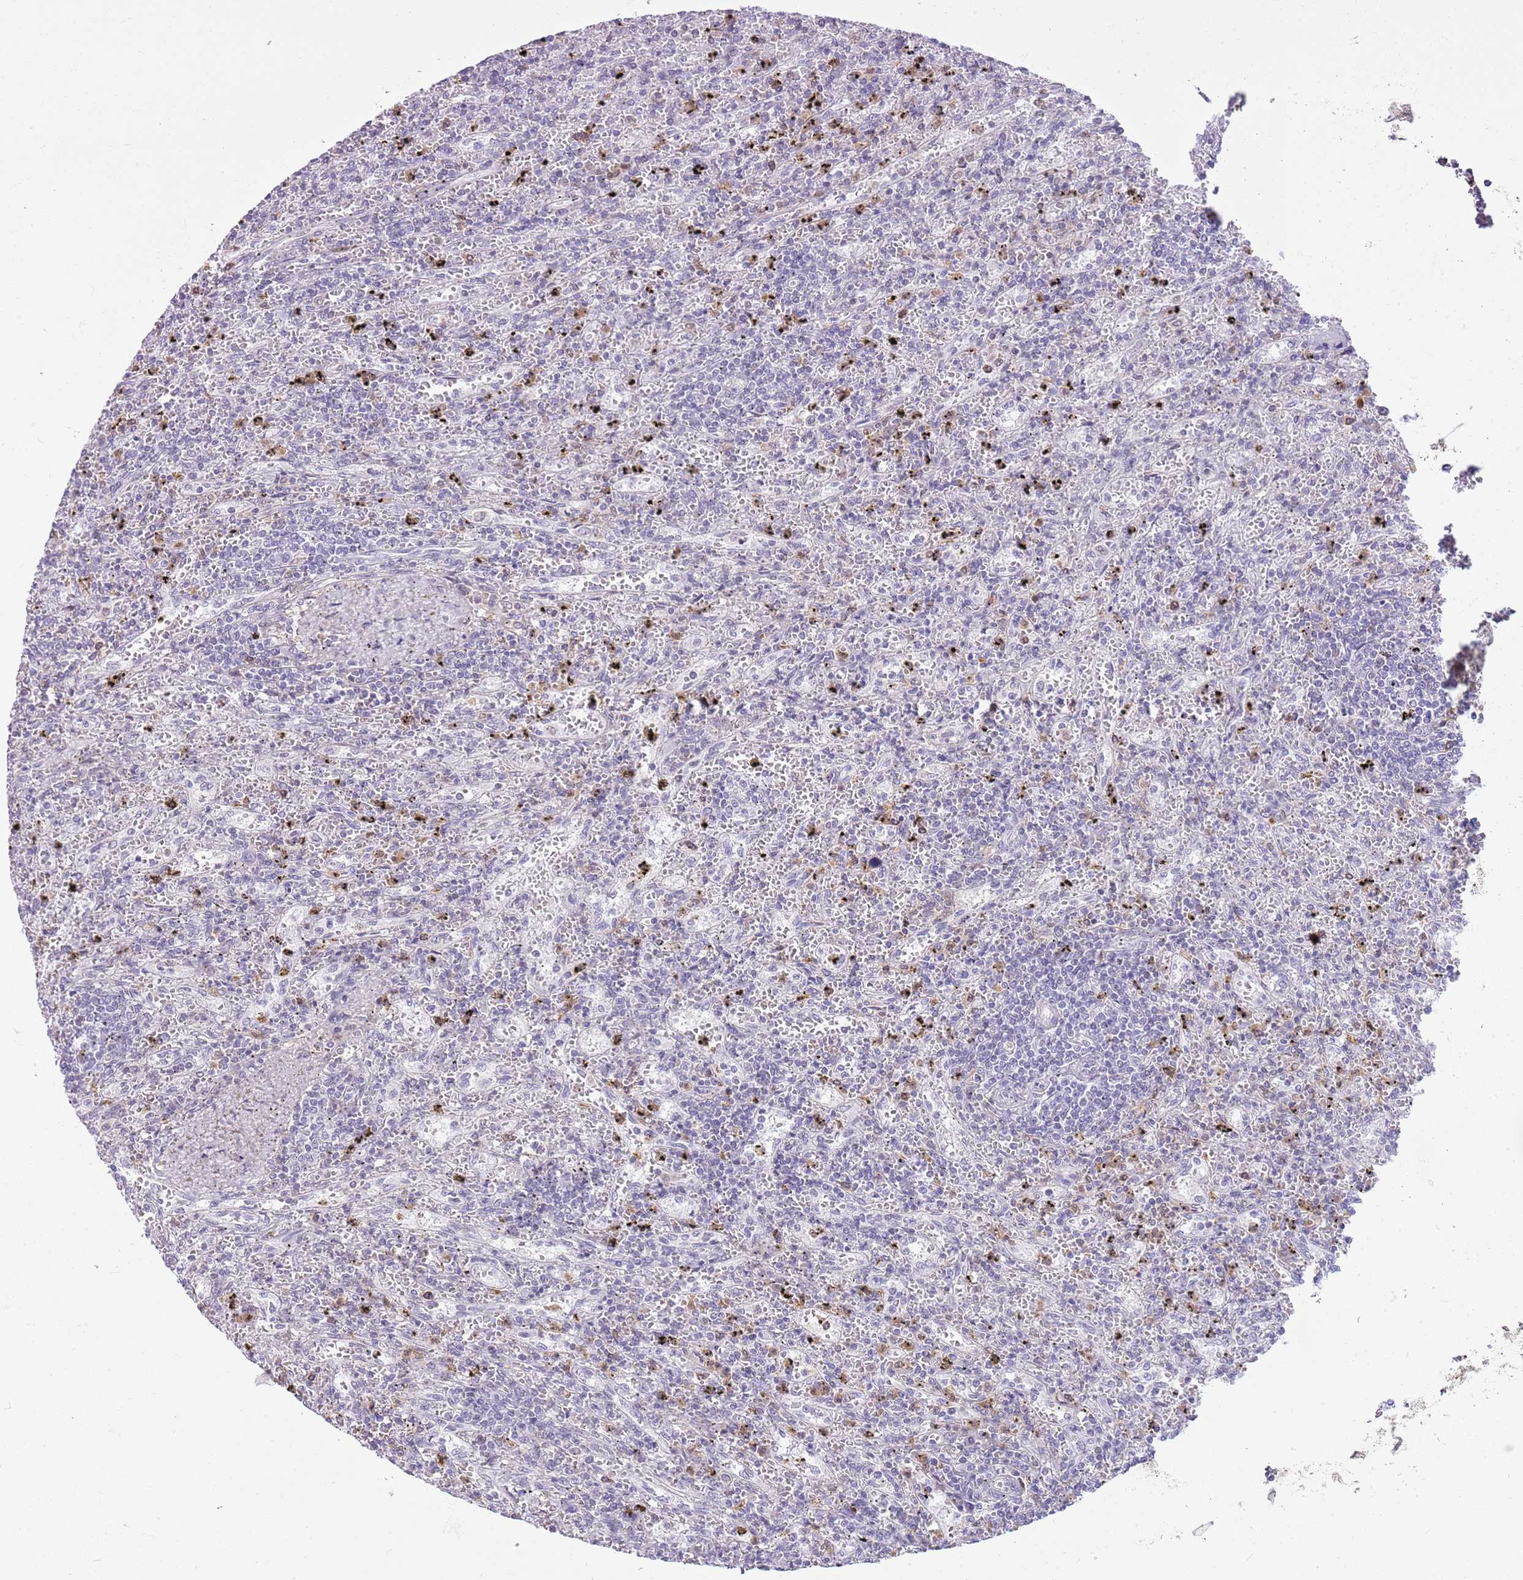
{"staining": {"intensity": "negative", "quantity": "none", "location": "none"}, "tissue": "lymphoma", "cell_type": "Tumor cells", "image_type": "cancer", "snomed": [{"axis": "morphology", "description": "Malignant lymphoma, non-Hodgkin's type, Low grade"}, {"axis": "topography", "description": "Spleen"}], "caption": "Immunohistochemistry histopathology image of human lymphoma stained for a protein (brown), which exhibits no staining in tumor cells. (DAB immunohistochemistry (IHC), high magnification).", "gene": "DHX32", "patient": {"sex": "male", "age": 76}}